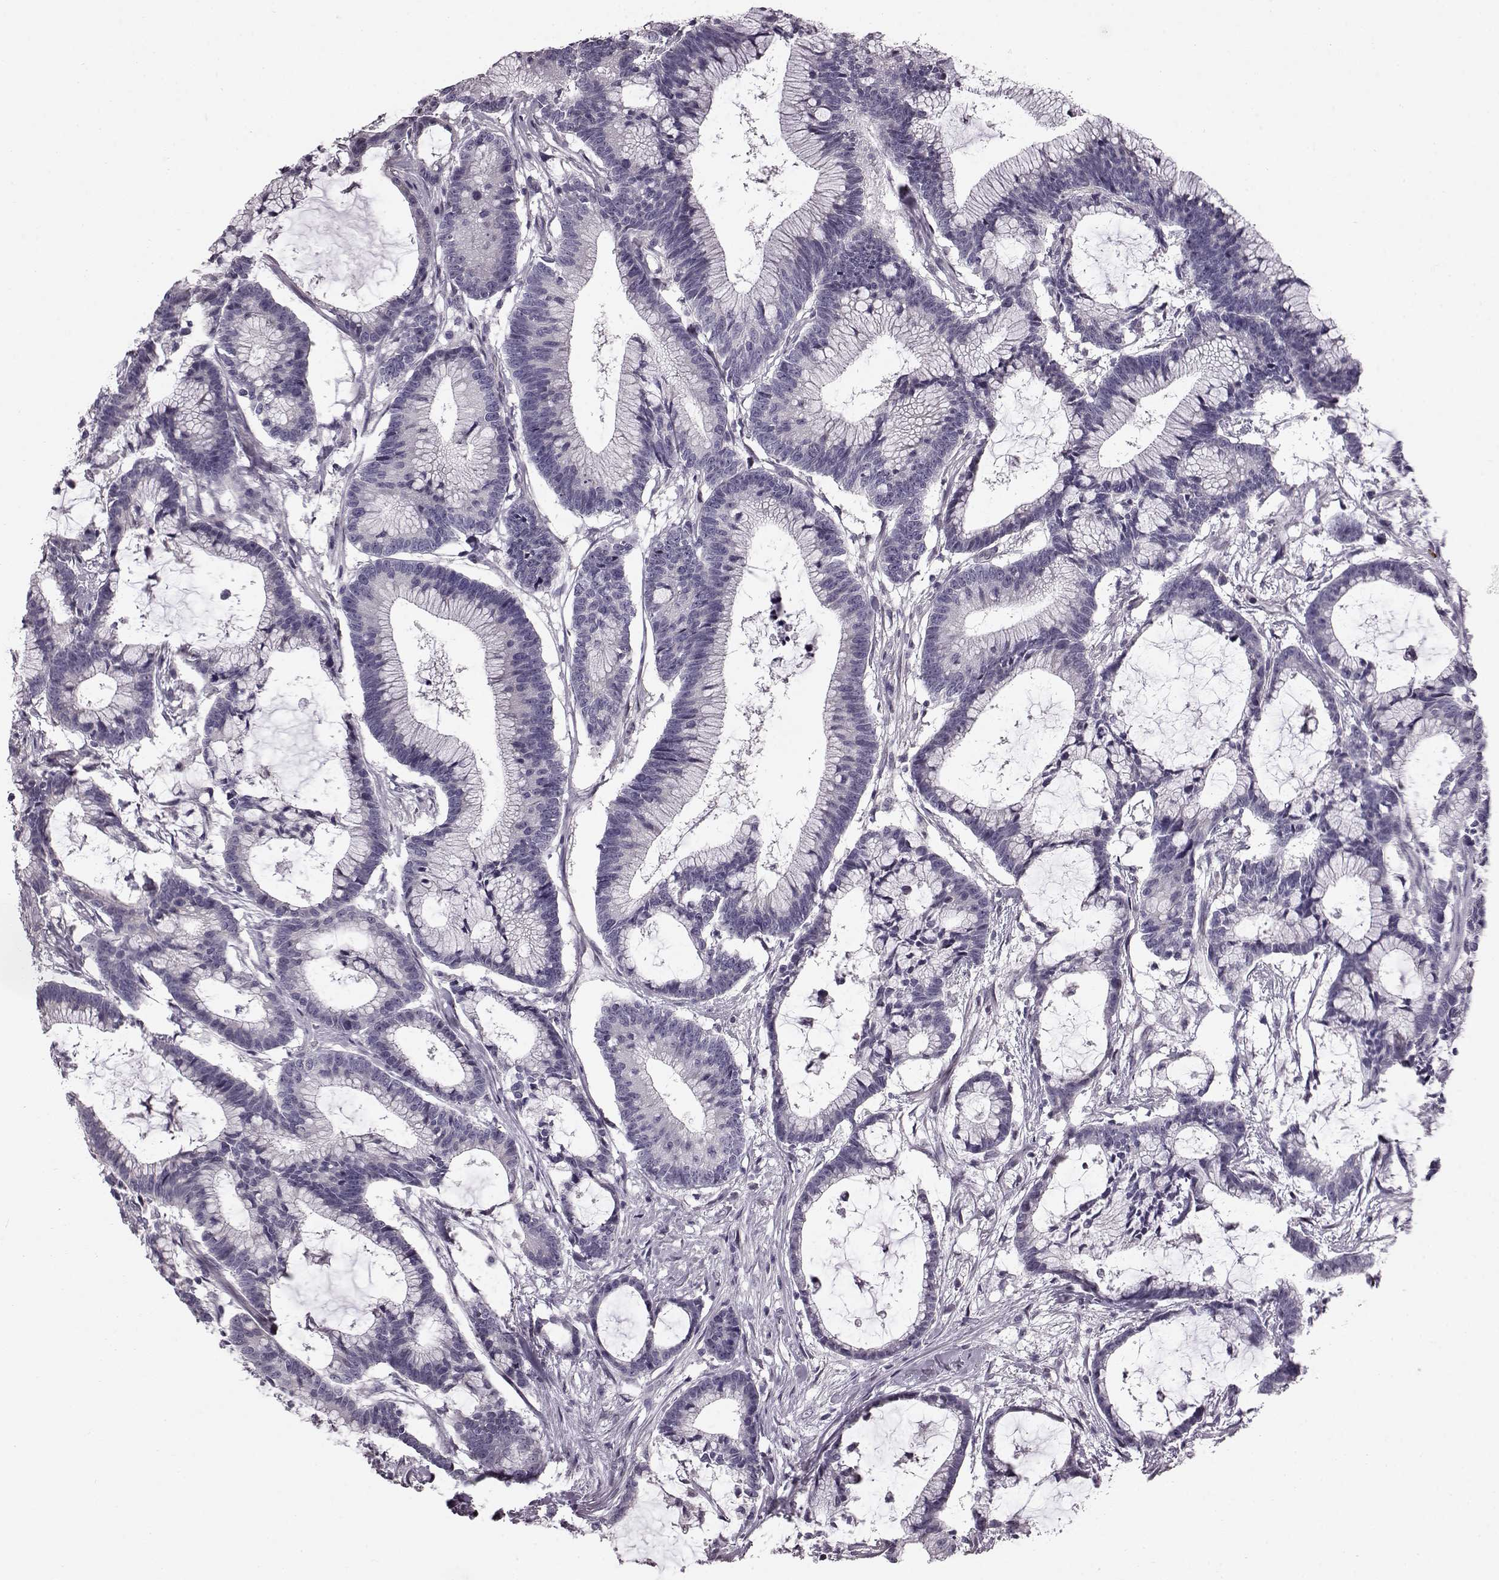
{"staining": {"intensity": "negative", "quantity": "none", "location": "none"}, "tissue": "colorectal cancer", "cell_type": "Tumor cells", "image_type": "cancer", "snomed": [{"axis": "morphology", "description": "Adenocarcinoma, NOS"}, {"axis": "topography", "description": "Colon"}], "caption": "Human colorectal cancer stained for a protein using immunohistochemistry exhibits no staining in tumor cells.", "gene": "TCHHL1", "patient": {"sex": "female", "age": 78}}